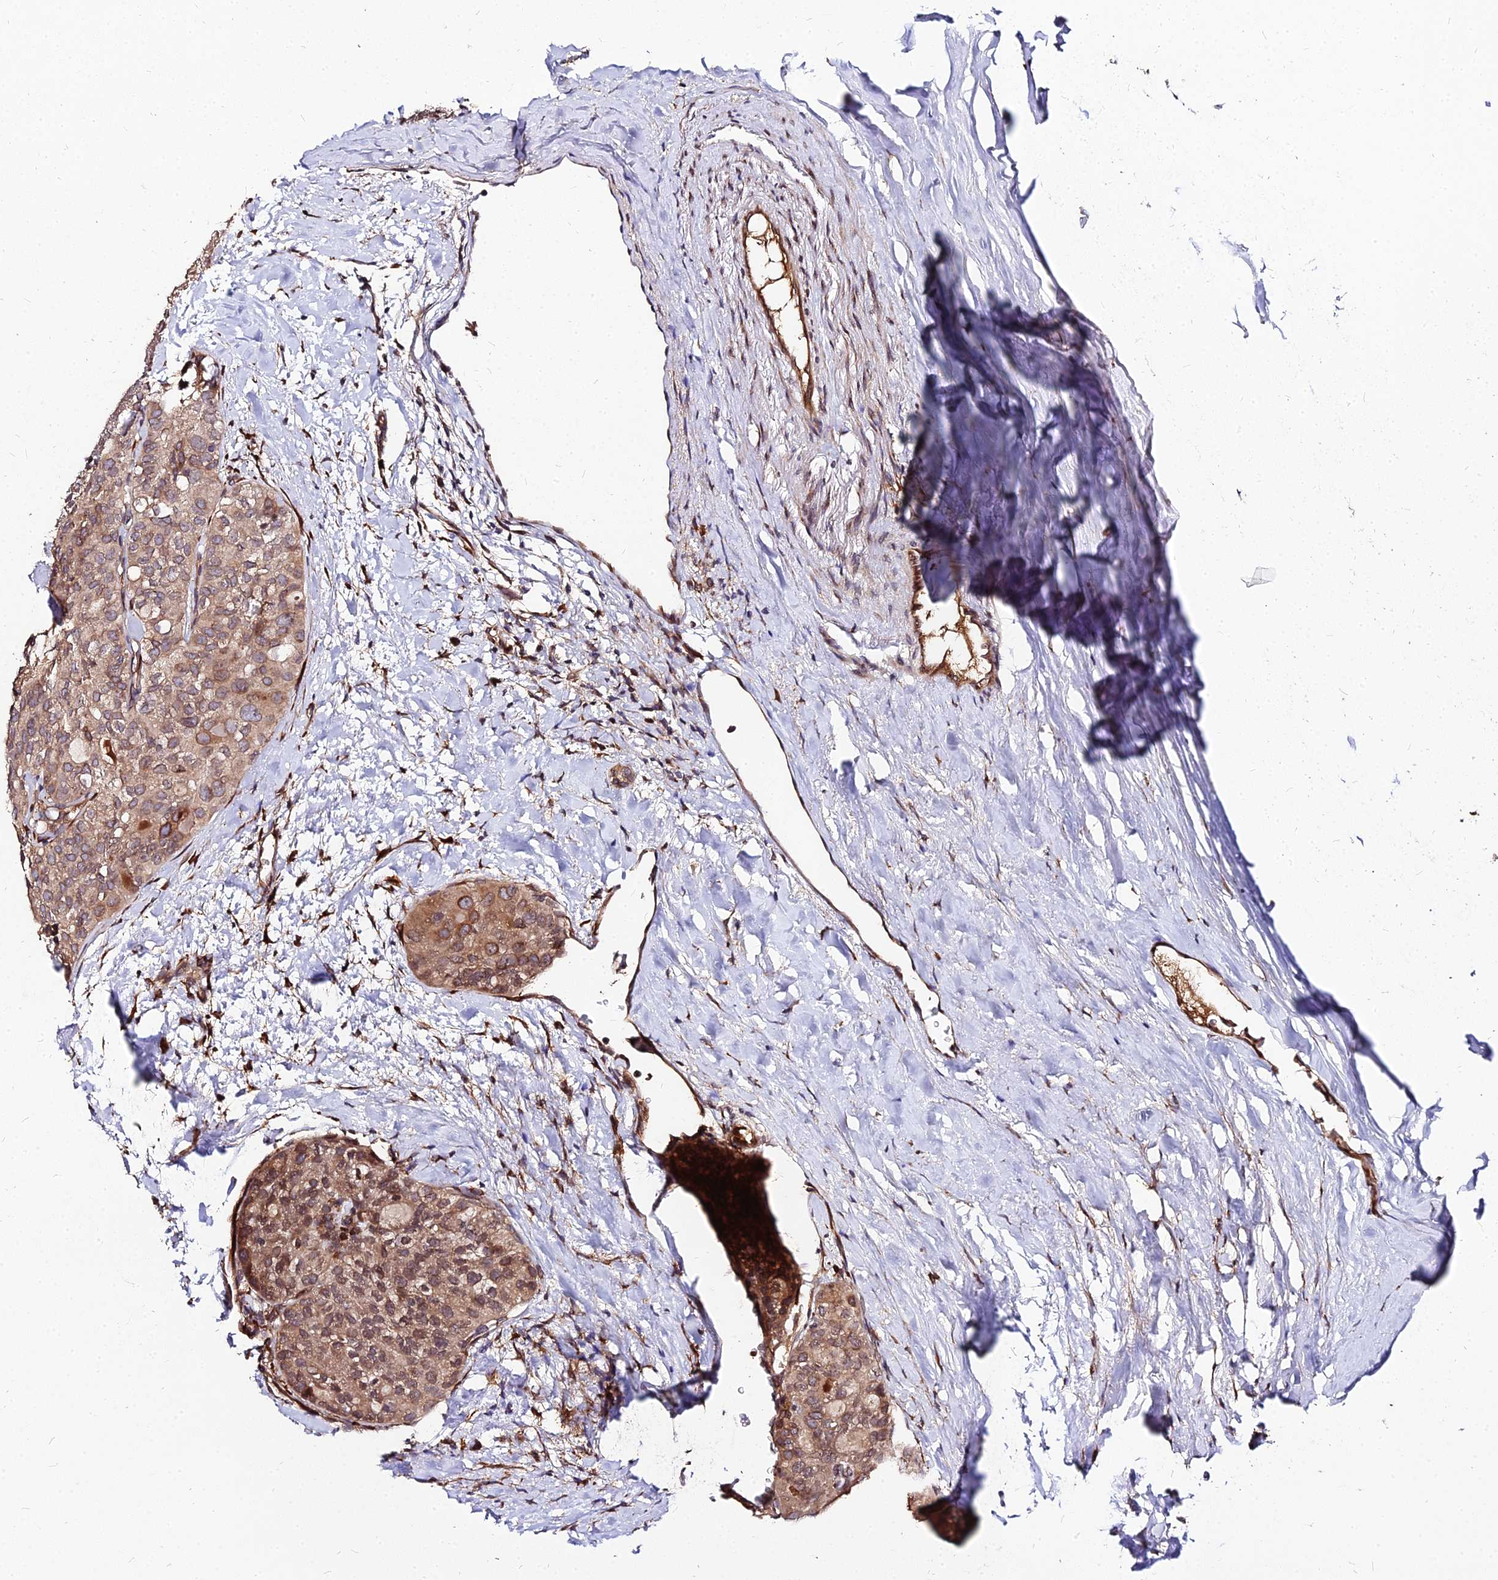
{"staining": {"intensity": "moderate", "quantity": ">75%", "location": "cytoplasmic/membranous,nuclear"}, "tissue": "thyroid cancer", "cell_type": "Tumor cells", "image_type": "cancer", "snomed": [{"axis": "morphology", "description": "Follicular adenoma carcinoma, NOS"}, {"axis": "topography", "description": "Thyroid gland"}], "caption": "Immunohistochemical staining of human thyroid cancer (follicular adenoma carcinoma) displays moderate cytoplasmic/membranous and nuclear protein staining in about >75% of tumor cells. Using DAB (brown) and hematoxylin (blue) stains, captured at high magnification using brightfield microscopy.", "gene": "PDE4D", "patient": {"sex": "male", "age": 75}}